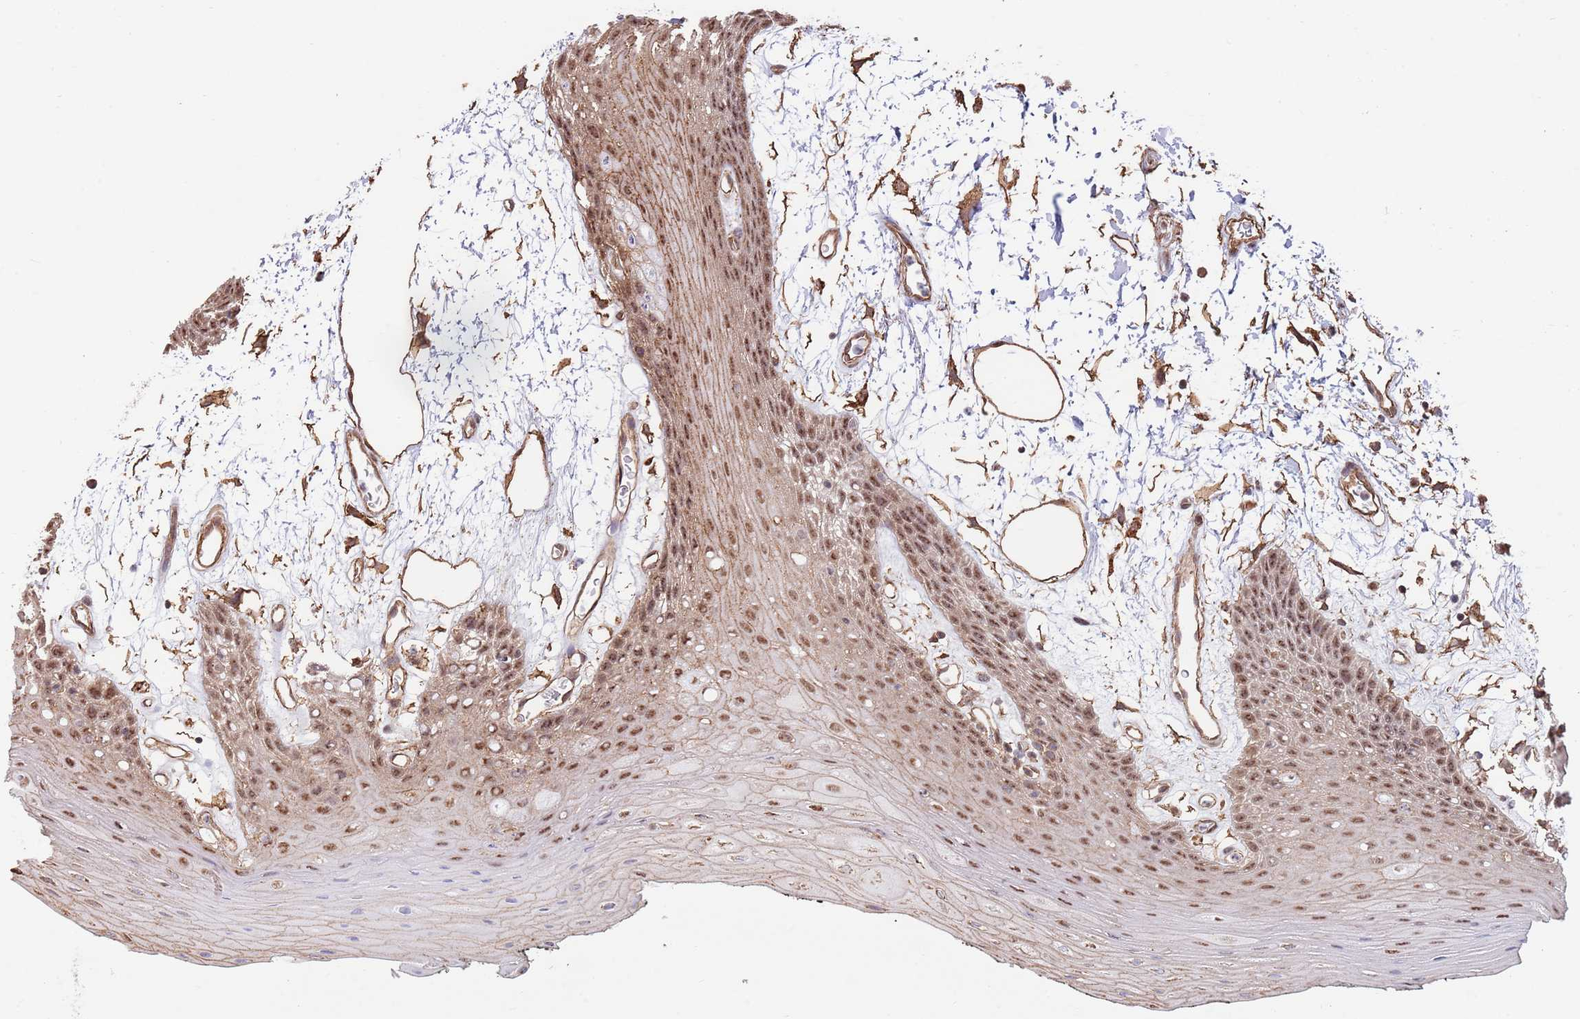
{"staining": {"intensity": "moderate", "quantity": ">75%", "location": "cytoplasmic/membranous,nuclear"}, "tissue": "oral mucosa", "cell_type": "Squamous epithelial cells", "image_type": "normal", "snomed": [{"axis": "morphology", "description": "Normal tissue, NOS"}, {"axis": "topography", "description": "Oral tissue"}, {"axis": "topography", "description": "Tounge, NOS"}], "caption": "High-power microscopy captured an immunohistochemistry (IHC) histopathology image of benign oral mucosa, revealing moderate cytoplasmic/membranous,nuclear staining in approximately >75% of squamous epithelial cells.", "gene": "BPNT1", "patient": {"sex": "female", "age": 59}}